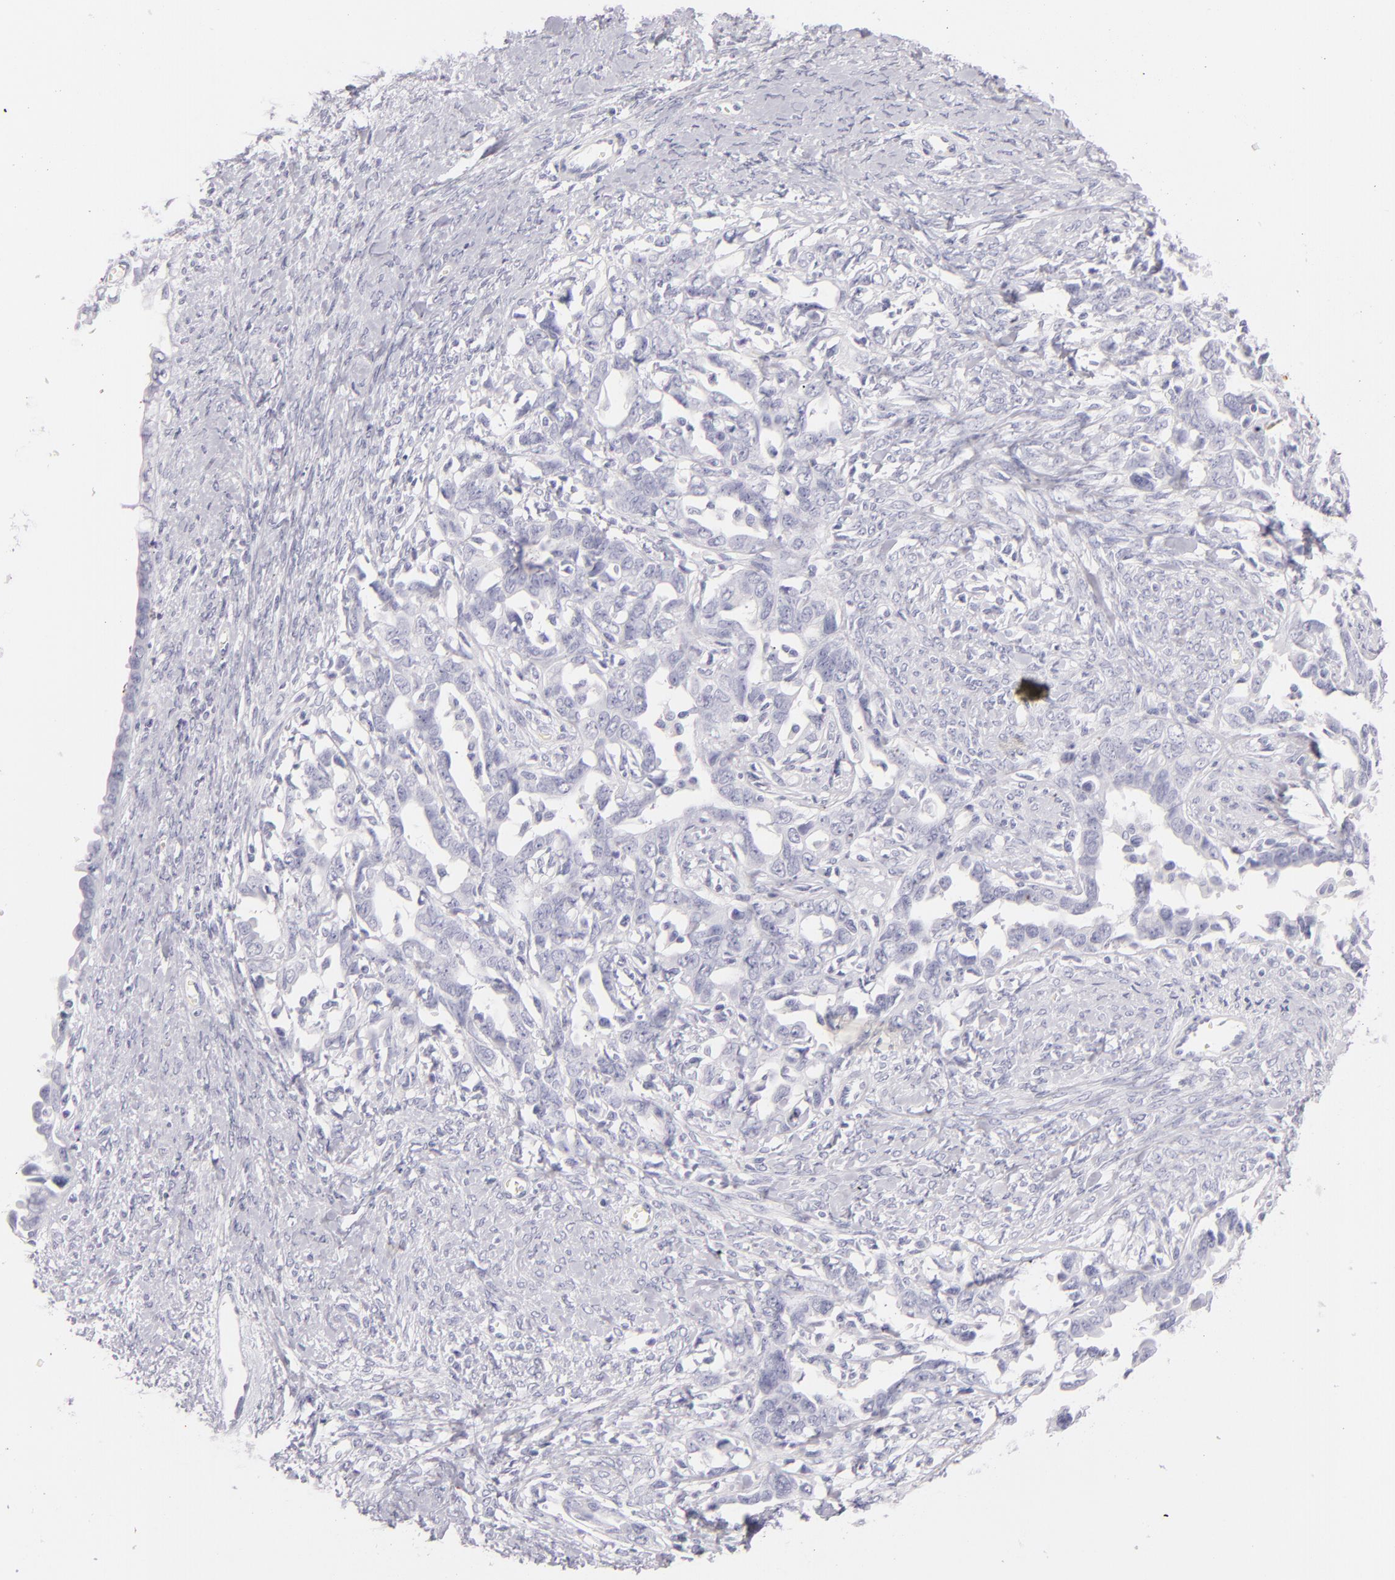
{"staining": {"intensity": "negative", "quantity": "none", "location": "none"}, "tissue": "ovarian cancer", "cell_type": "Tumor cells", "image_type": "cancer", "snomed": [{"axis": "morphology", "description": "Cystadenocarcinoma, serous, NOS"}, {"axis": "topography", "description": "Ovary"}], "caption": "The histopathology image demonstrates no staining of tumor cells in serous cystadenocarcinoma (ovarian).", "gene": "TPSD1", "patient": {"sex": "female", "age": 69}}